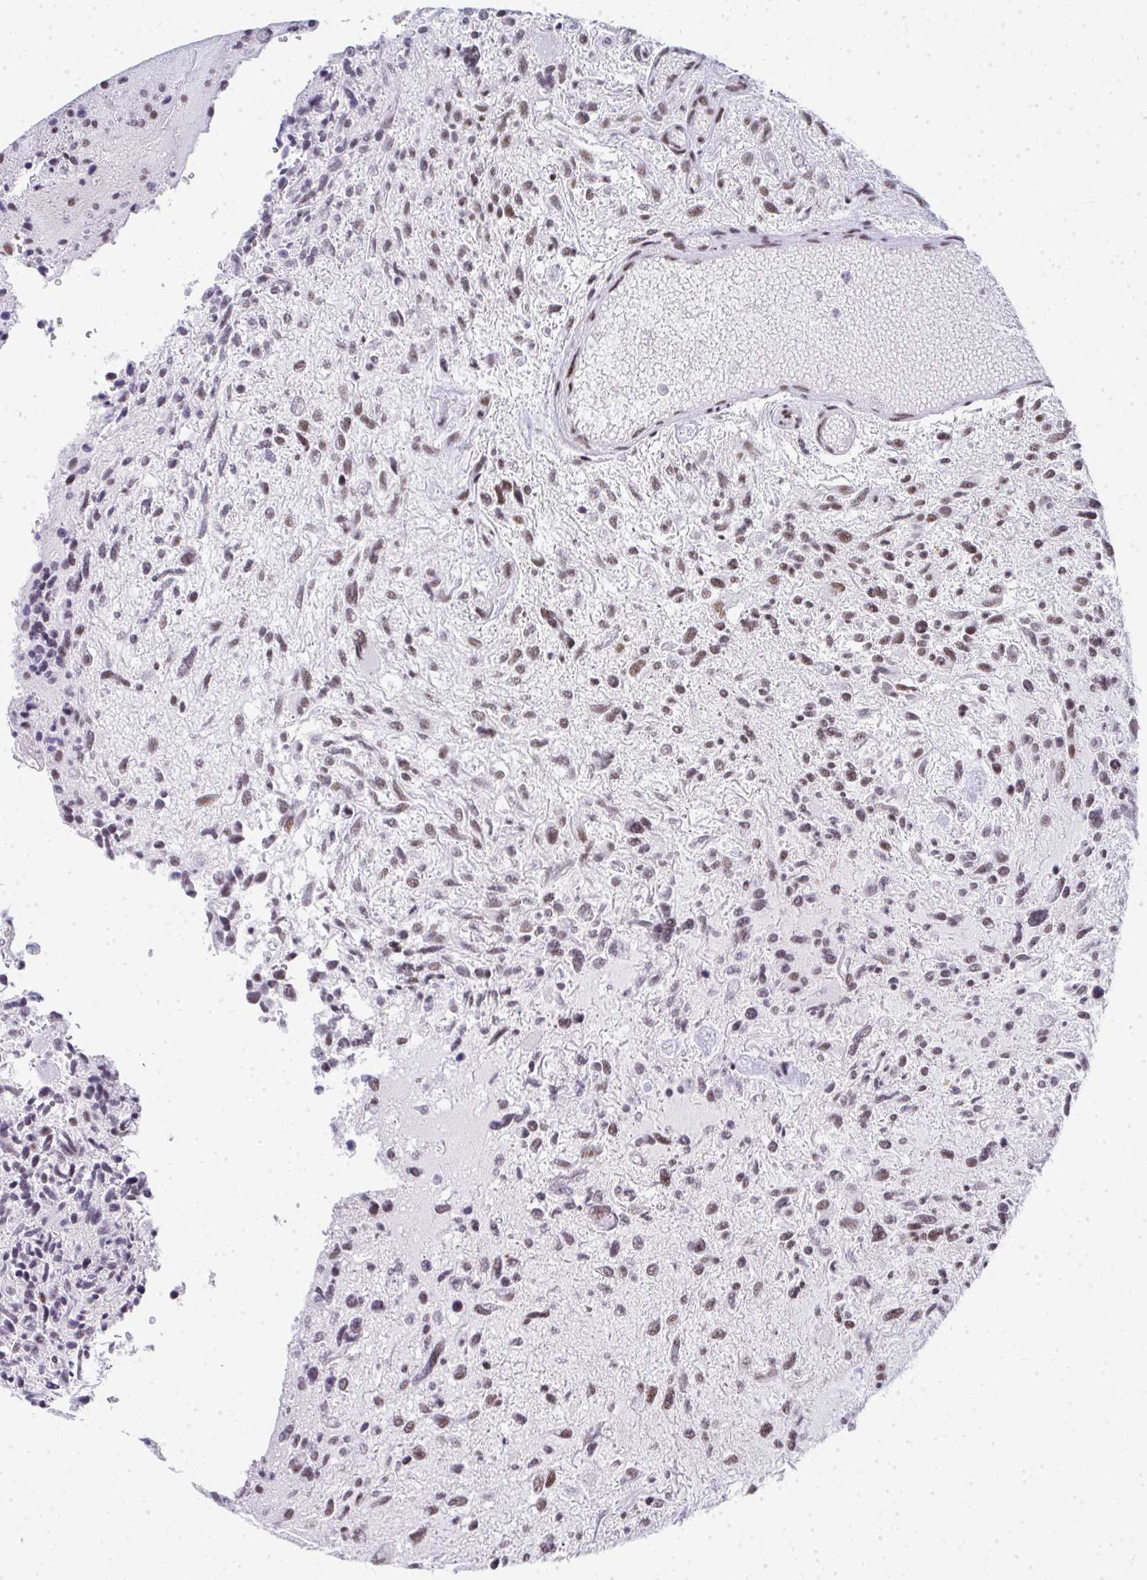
{"staining": {"intensity": "moderate", "quantity": "25%-75%", "location": "nuclear"}, "tissue": "glioma", "cell_type": "Tumor cells", "image_type": "cancer", "snomed": [{"axis": "morphology", "description": "Glioma, malignant, High grade"}, {"axis": "topography", "description": "Brain"}], "caption": "Malignant high-grade glioma stained with DAB (3,3'-diaminobenzidine) immunohistochemistry (IHC) shows medium levels of moderate nuclear staining in about 25%-75% of tumor cells.", "gene": "CREBBP", "patient": {"sex": "female", "age": 11}}